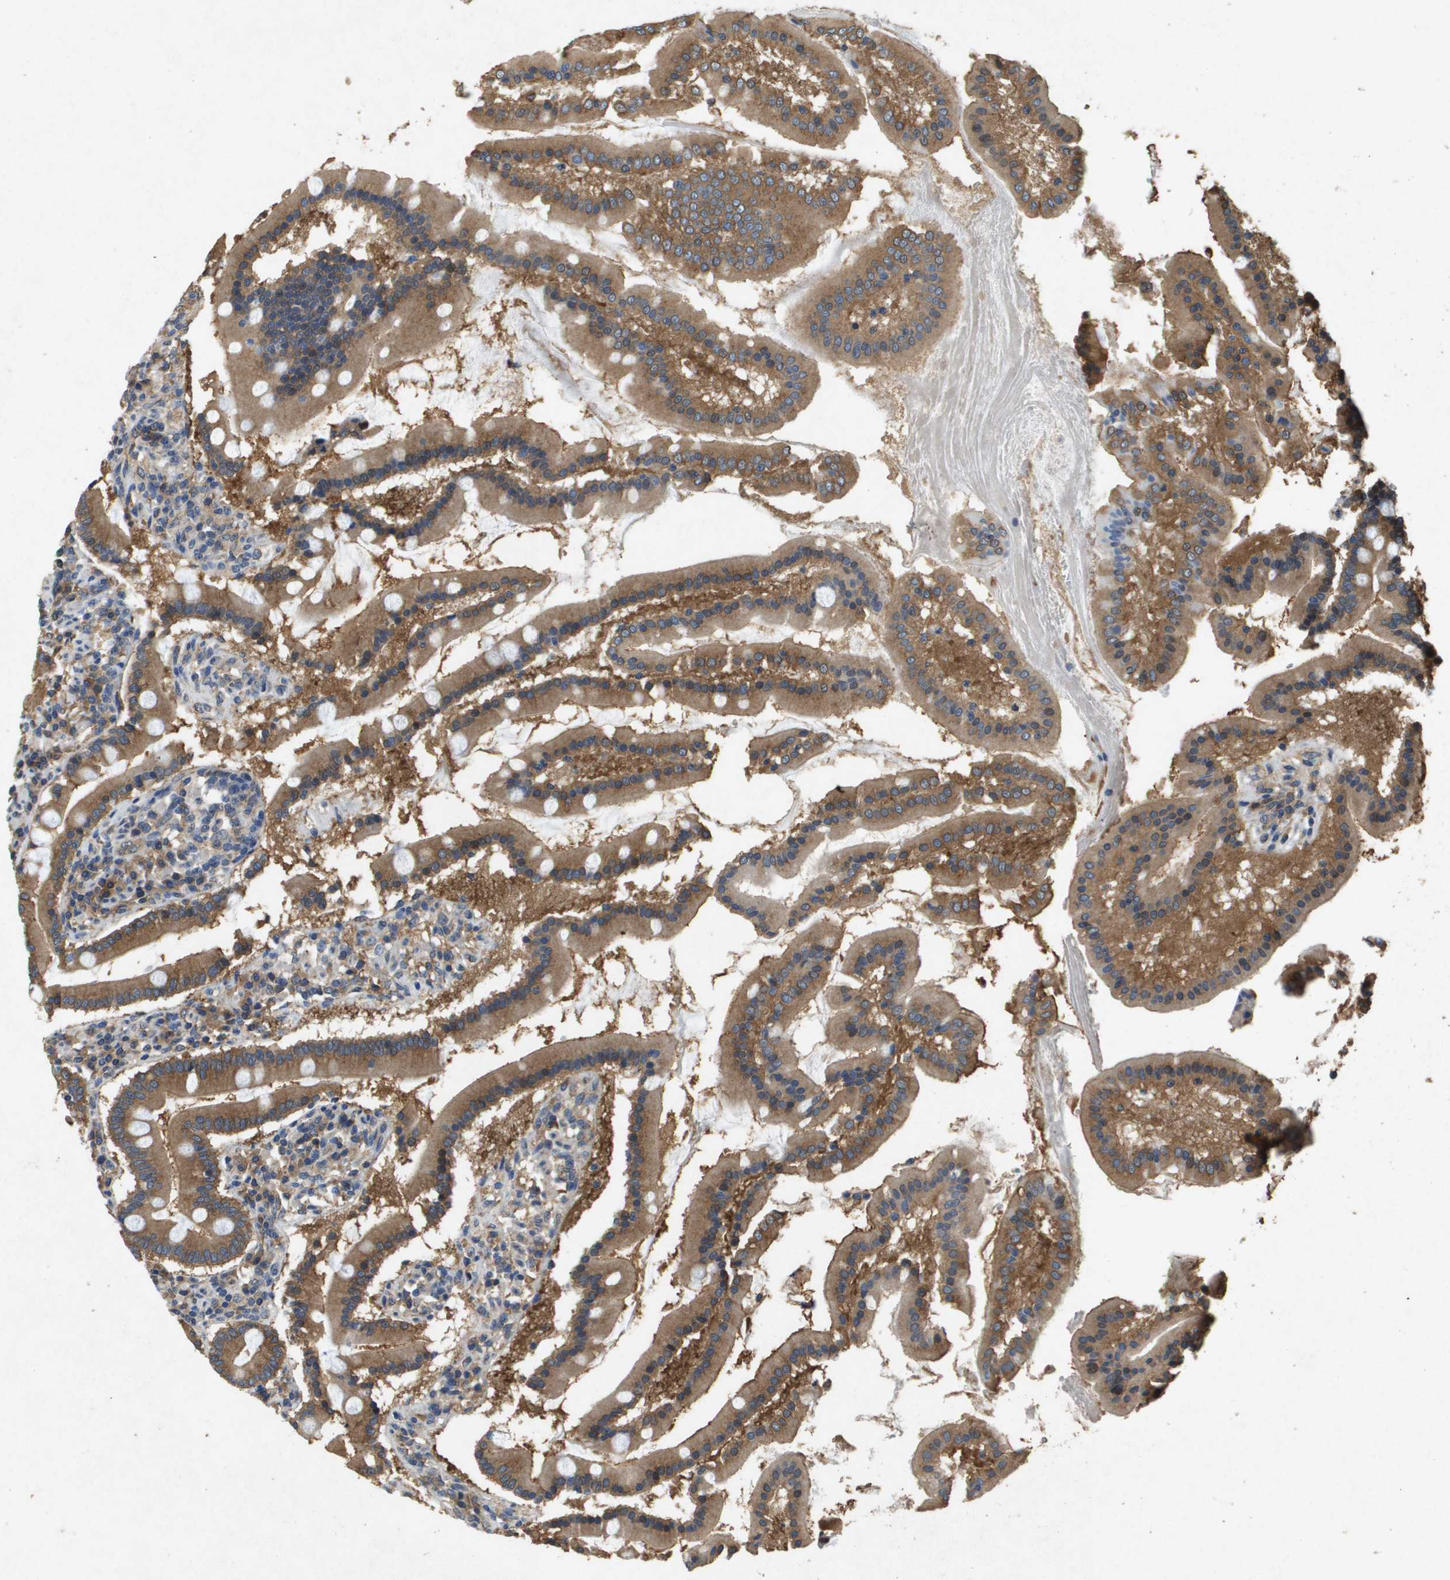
{"staining": {"intensity": "strong", "quantity": ">75%", "location": "cytoplasmic/membranous"}, "tissue": "duodenum", "cell_type": "Glandular cells", "image_type": "normal", "snomed": [{"axis": "morphology", "description": "Normal tissue, NOS"}, {"axis": "topography", "description": "Duodenum"}], "caption": "DAB (3,3'-diaminobenzidine) immunohistochemical staining of benign duodenum demonstrates strong cytoplasmic/membranous protein positivity in approximately >75% of glandular cells. The staining was performed using DAB, with brown indicating positive protein expression. Nuclei are stained blue with hematoxylin.", "gene": "PTPRT", "patient": {"sex": "male", "age": 50}}